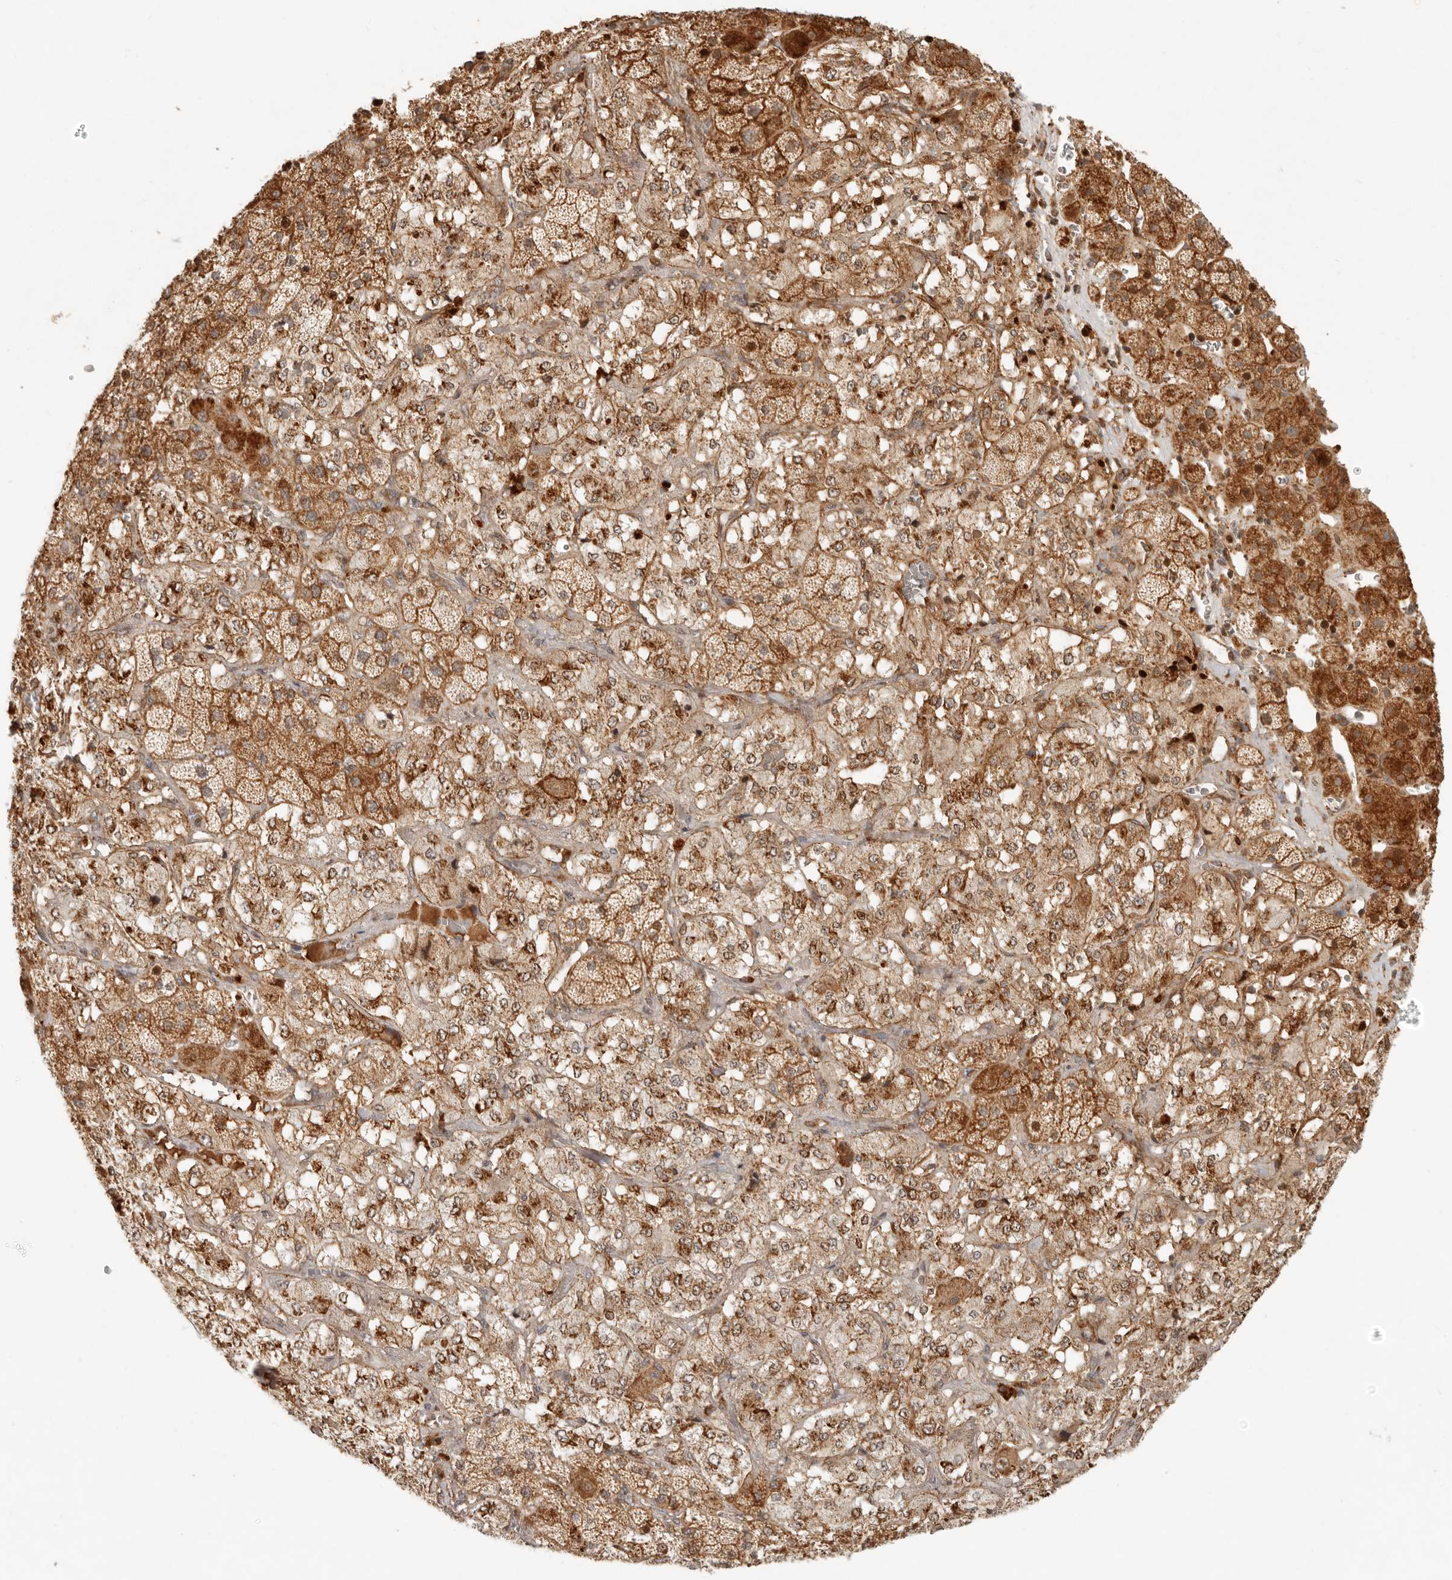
{"staining": {"intensity": "strong", "quantity": ">75%", "location": "cytoplasmic/membranous,nuclear"}, "tissue": "adrenal gland", "cell_type": "Glandular cells", "image_type": "normal", "snomed": [{"axis": "morphology", "description": "Normal tissue, NOS"}, {"axis": "topography", "description": "Adrenal gland"}], "caption": "Immunohistochemical staining of unremarkable adrenal gland exhibits strong cytoplasmic/membranous,nuclear protein expression in about >75% of glandular cells. (IHC, brightfield microscopy, high magnification).", "gene": "KLHL38", "patient": {"sex": "male", "age": 57}}